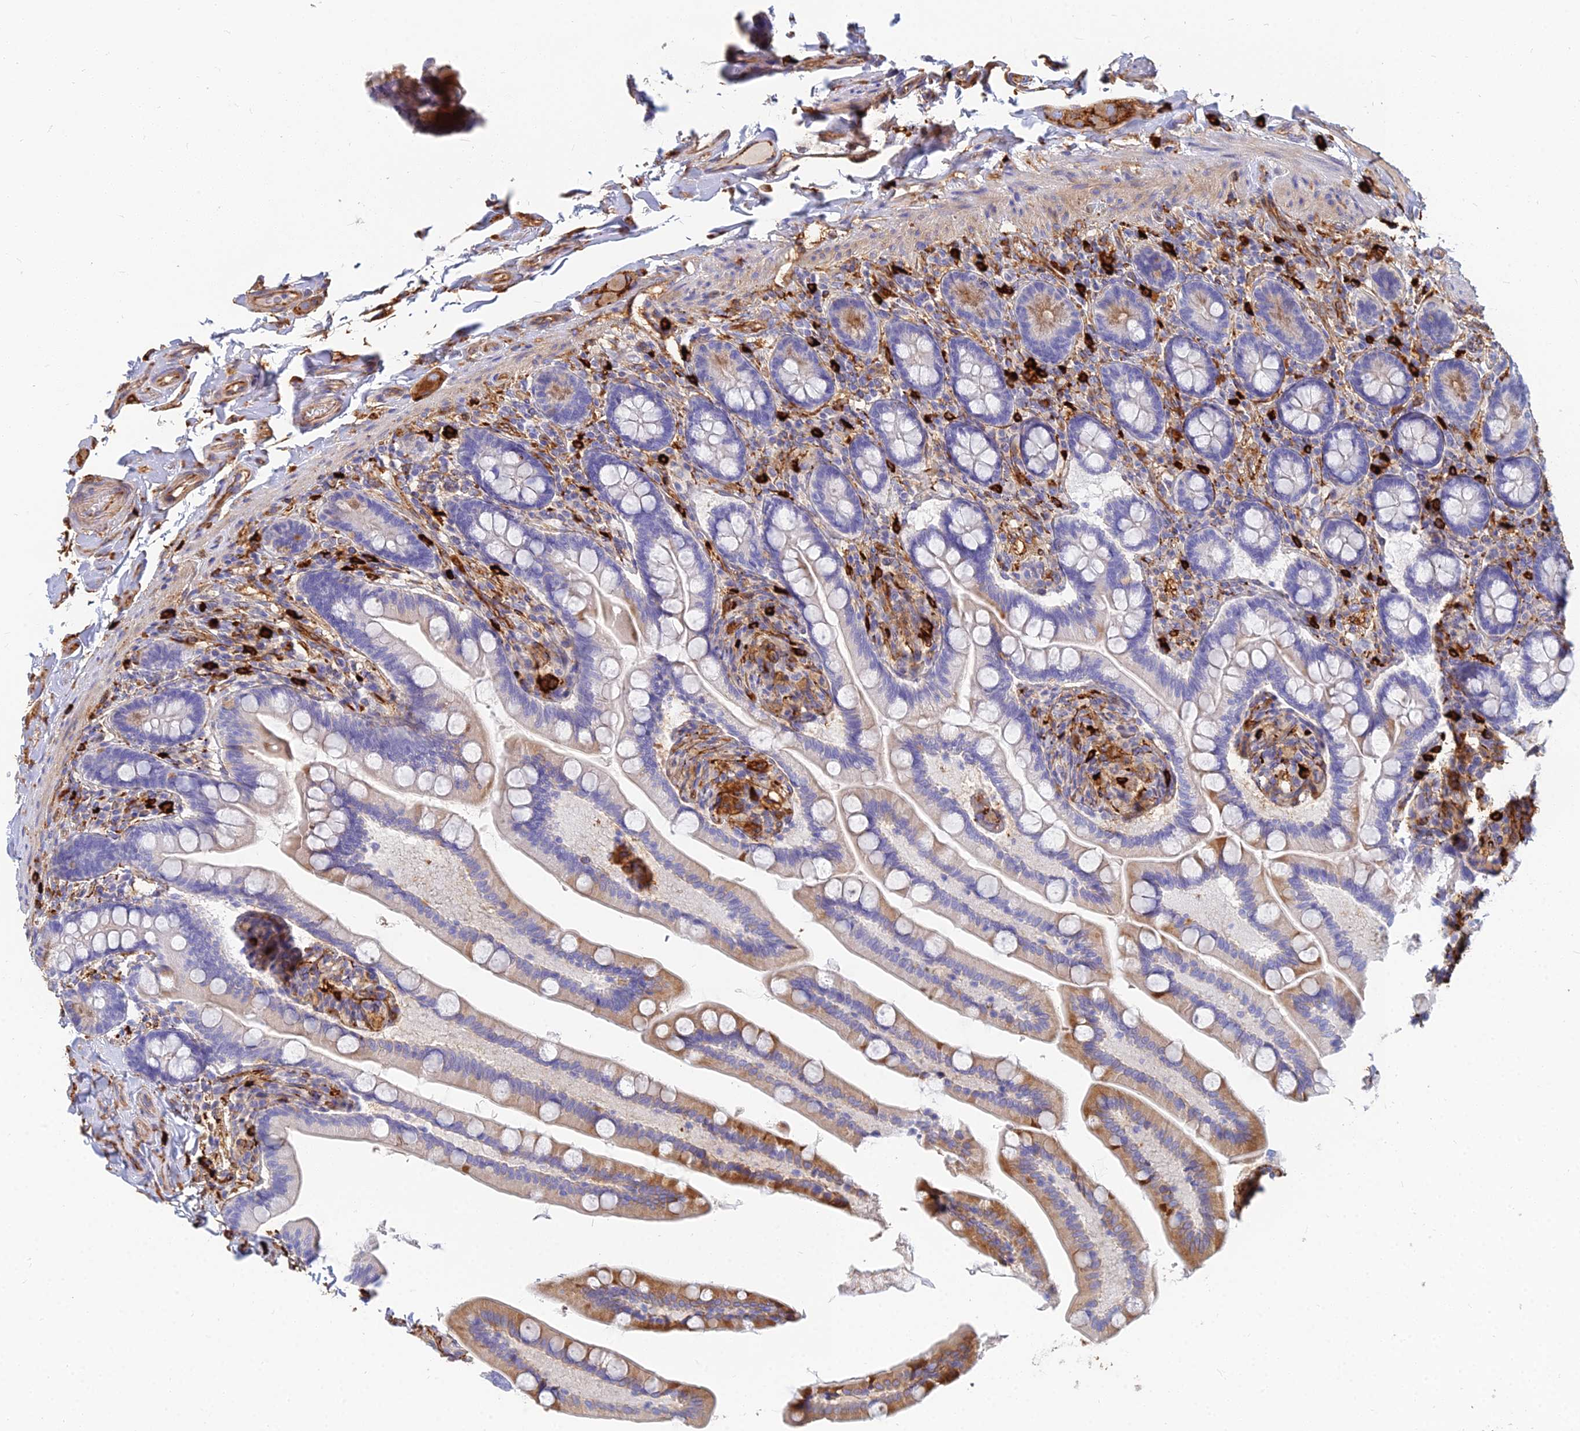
{"staining": {"intensity": "moderate", "quantity": ">75%", "location": "cytoplasmic/membranous"}, "tissue": "small intestine", "cell_type": "Glandular cells", "image_type": "normal", "snomed": [{"axis": "morphology", "description": "Normal tissue, NOS"}, {"axis": "topography", "description": "Small intestine"}], "caption": "Immunohistochemical staining of benign human small intestine shows >75% levels of moderate cytoplasmic/membranous protein expression in about >75% of glandular cells.", "gene": "VAT1", "patient": {"sex": "female", "age": 64}}